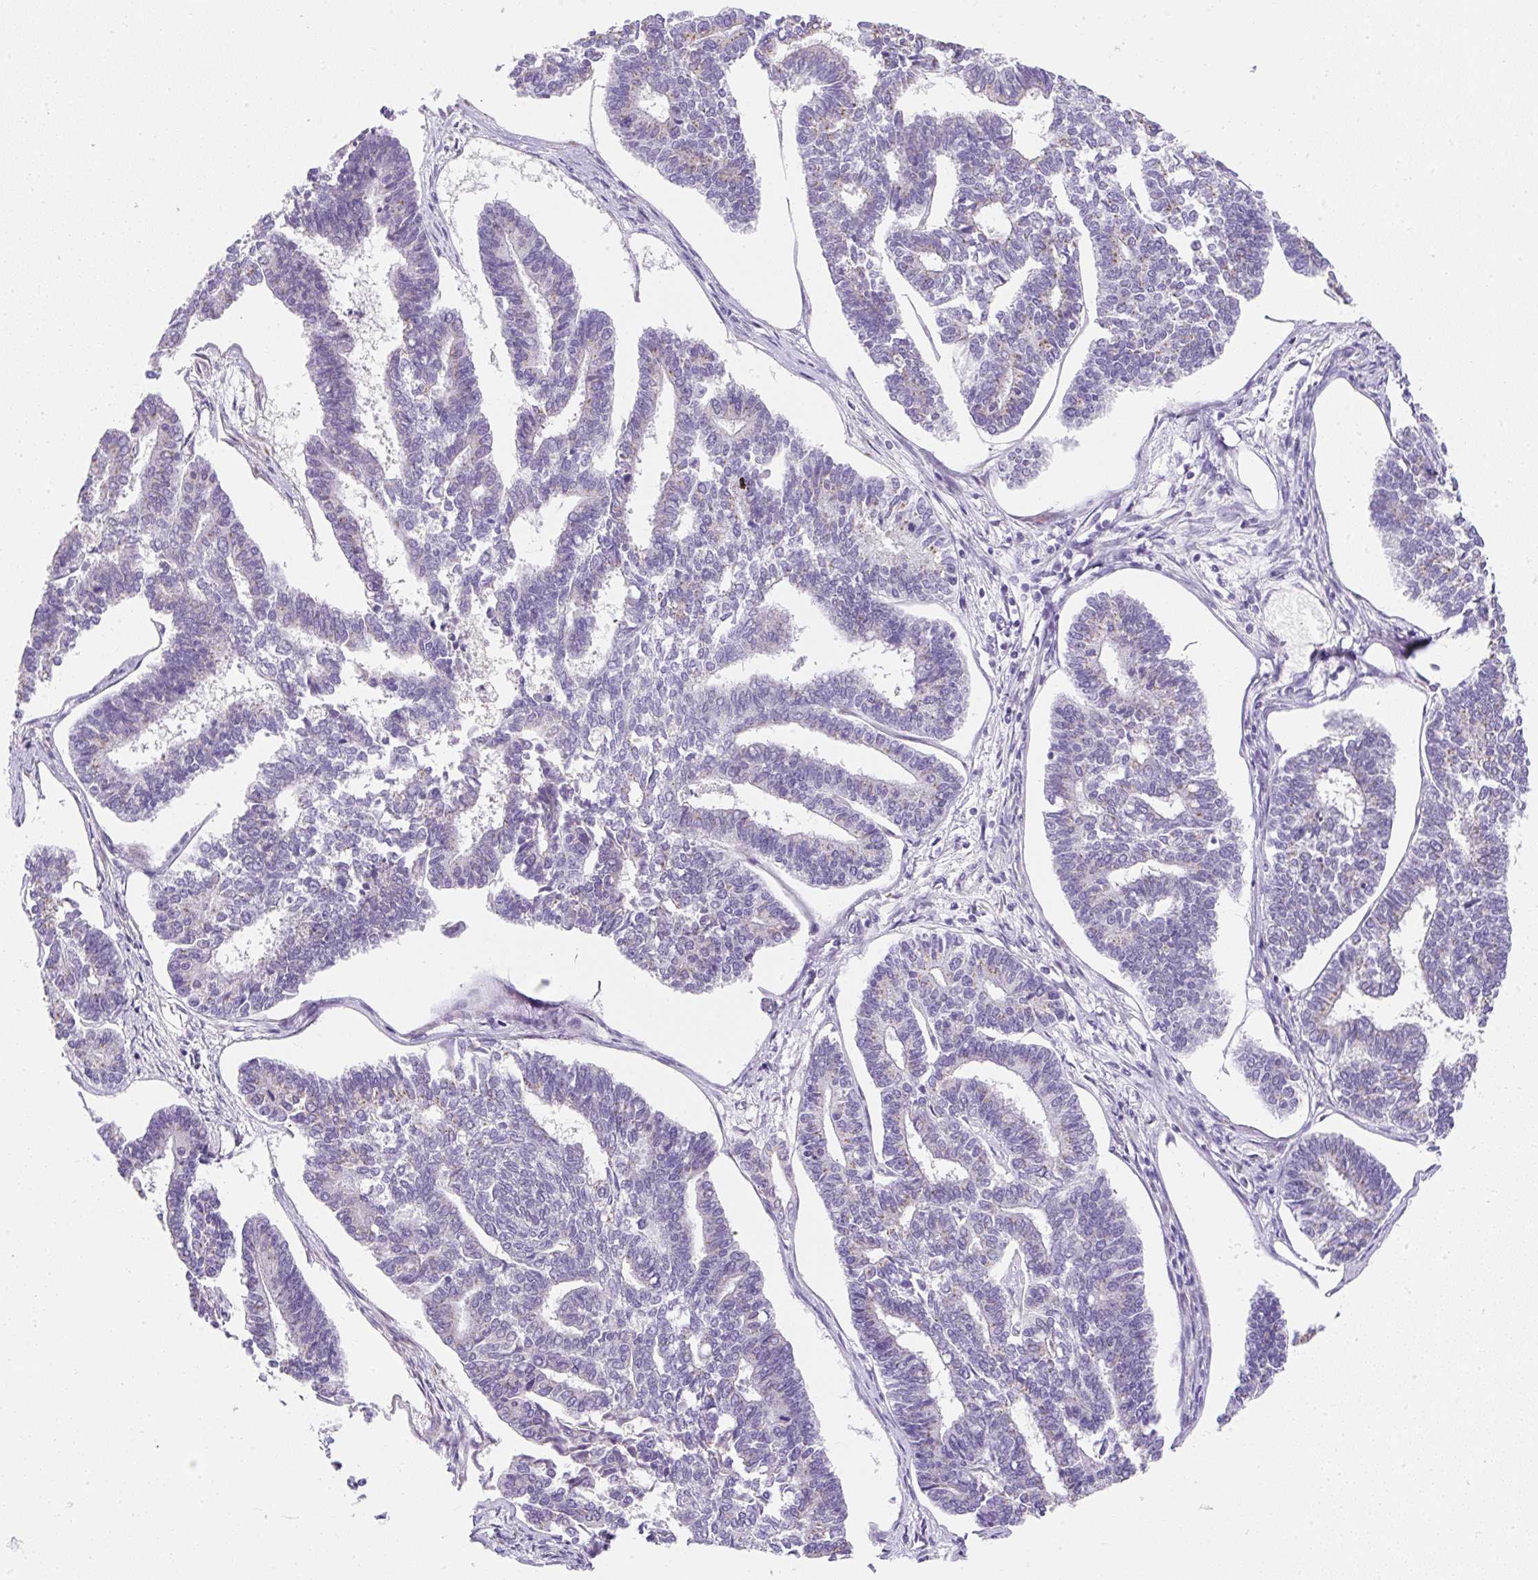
{"staining": {"intensity": "weak", "quantity": "25%-75%", "location": "cytoplasmic/membranous"}, "tissue": "endometrial cancer", "cell_type": "Tumor cells", "image_type": "cancer", "snomed": [{"axis": "morphology", "description": "Adenocarcinoma, NOS"}, {"axis": "topography", "description": "Endometrium"}], "caption": "Human adenocarcinoma (endometrial) stained with a protein marker demonstrates weak staining in tumor cells.", "gene": "DTX4", "patient": {"sex": "female", "age": 70}}